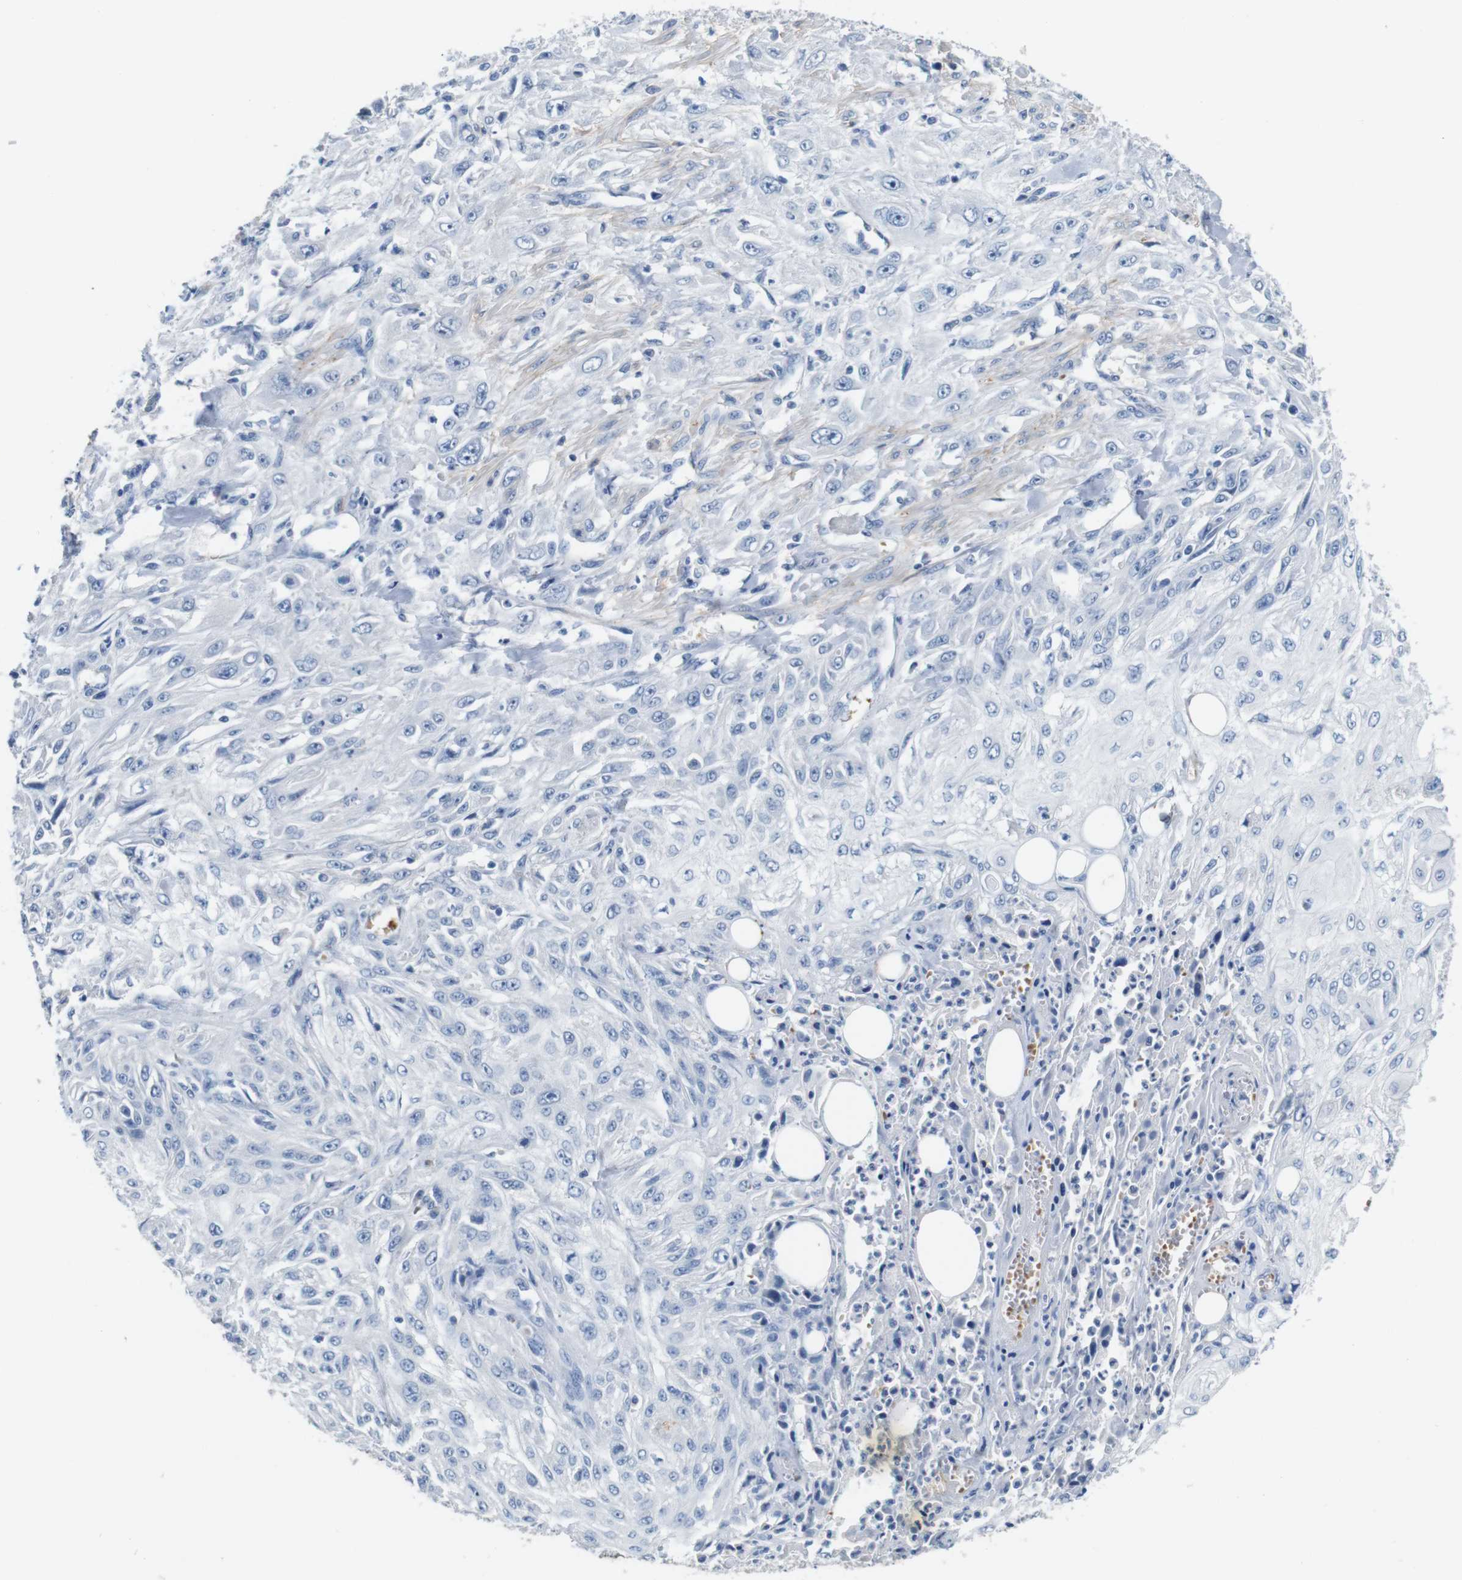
{"staining": {"intensity": "negative", "quantity": "none", "location": "none"}, "tissue": "skin cancer", "cell_type": "Tumor cells", "image_type": "cancer", "snomed": [{"axis": "morphology", "description": "Squamous cell carcinoma, NOS"}, {"axis": "topography", "description": "Skin"}], "caption": "Immunohistochemistry (IHC) photomicrograph of neoplastic tissue: human skin cancer (squamous cell carcinoma) stained with DAB shows no significant protein expression in tumor cells.", "gene": "IGSF8", "patient": {"sex": "male", "age": 75}}